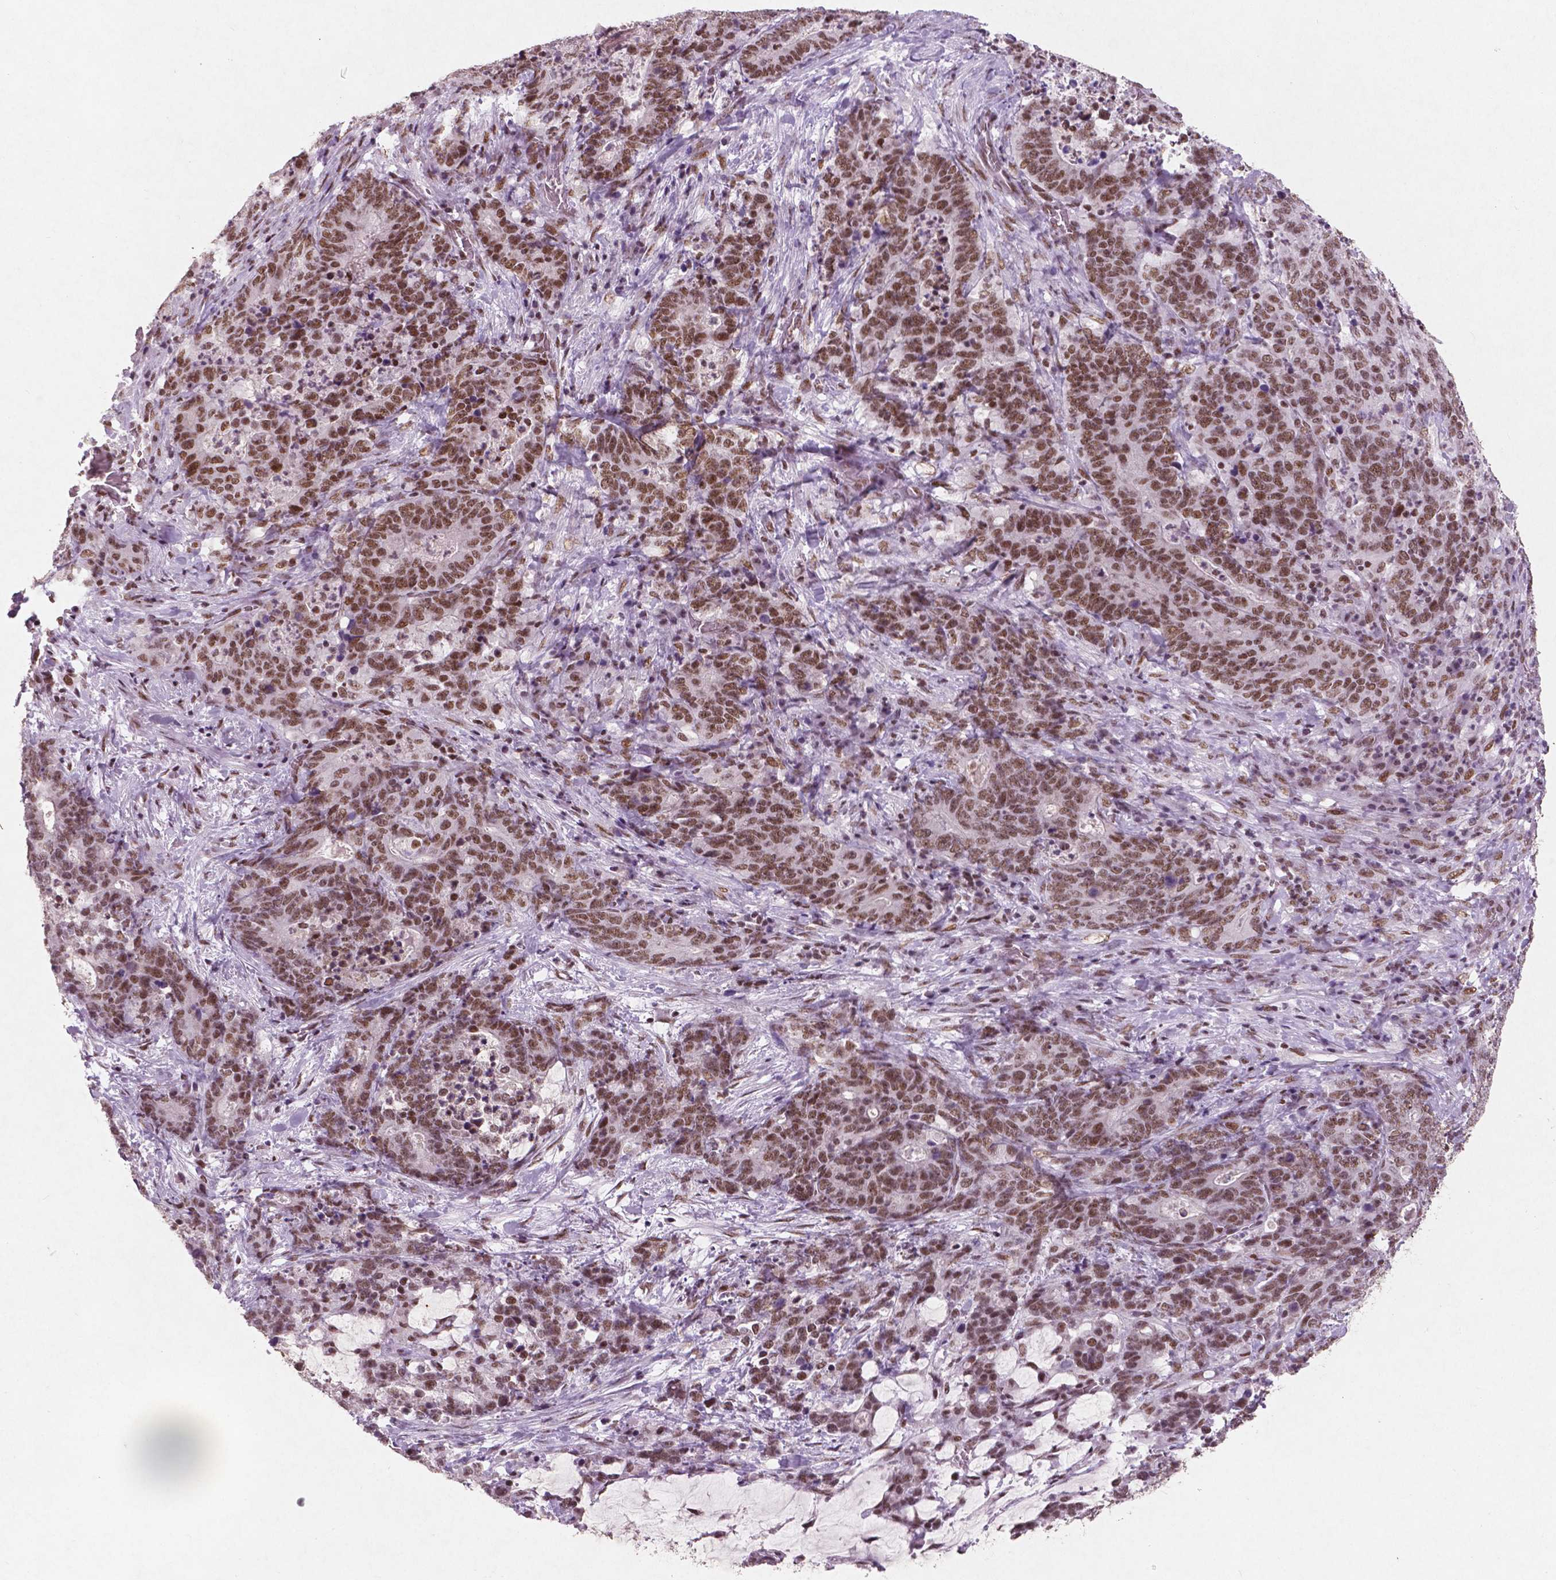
{"staining": {"intensity": "moderate", "quantity": ">75%", "location": "nuclear"}, "tissue": "stomach cancer", "cell_type": "Tumor cells", "image_type": "cancer", "snomed": [{"axis": "morphology", "description": "Normal tissue, NOS"}, {"axis": "morphology", "description": "Adenocarcinoma, NOS"}, {"axis": "topography", "description": "Stomach"}], "caption": "Tumor cells display medium levels of moderate nuclear staining in about >75% of cells in human stomach cancer (adenocarcinoma). (Stains: DAB (3,3'-diaminobenzidine) in brown, nuclei in blue, Microscopy: brightfield microscopy at high magnification).", "gene": "BRD4", "patient": {"sex": "female", "age": 64}}